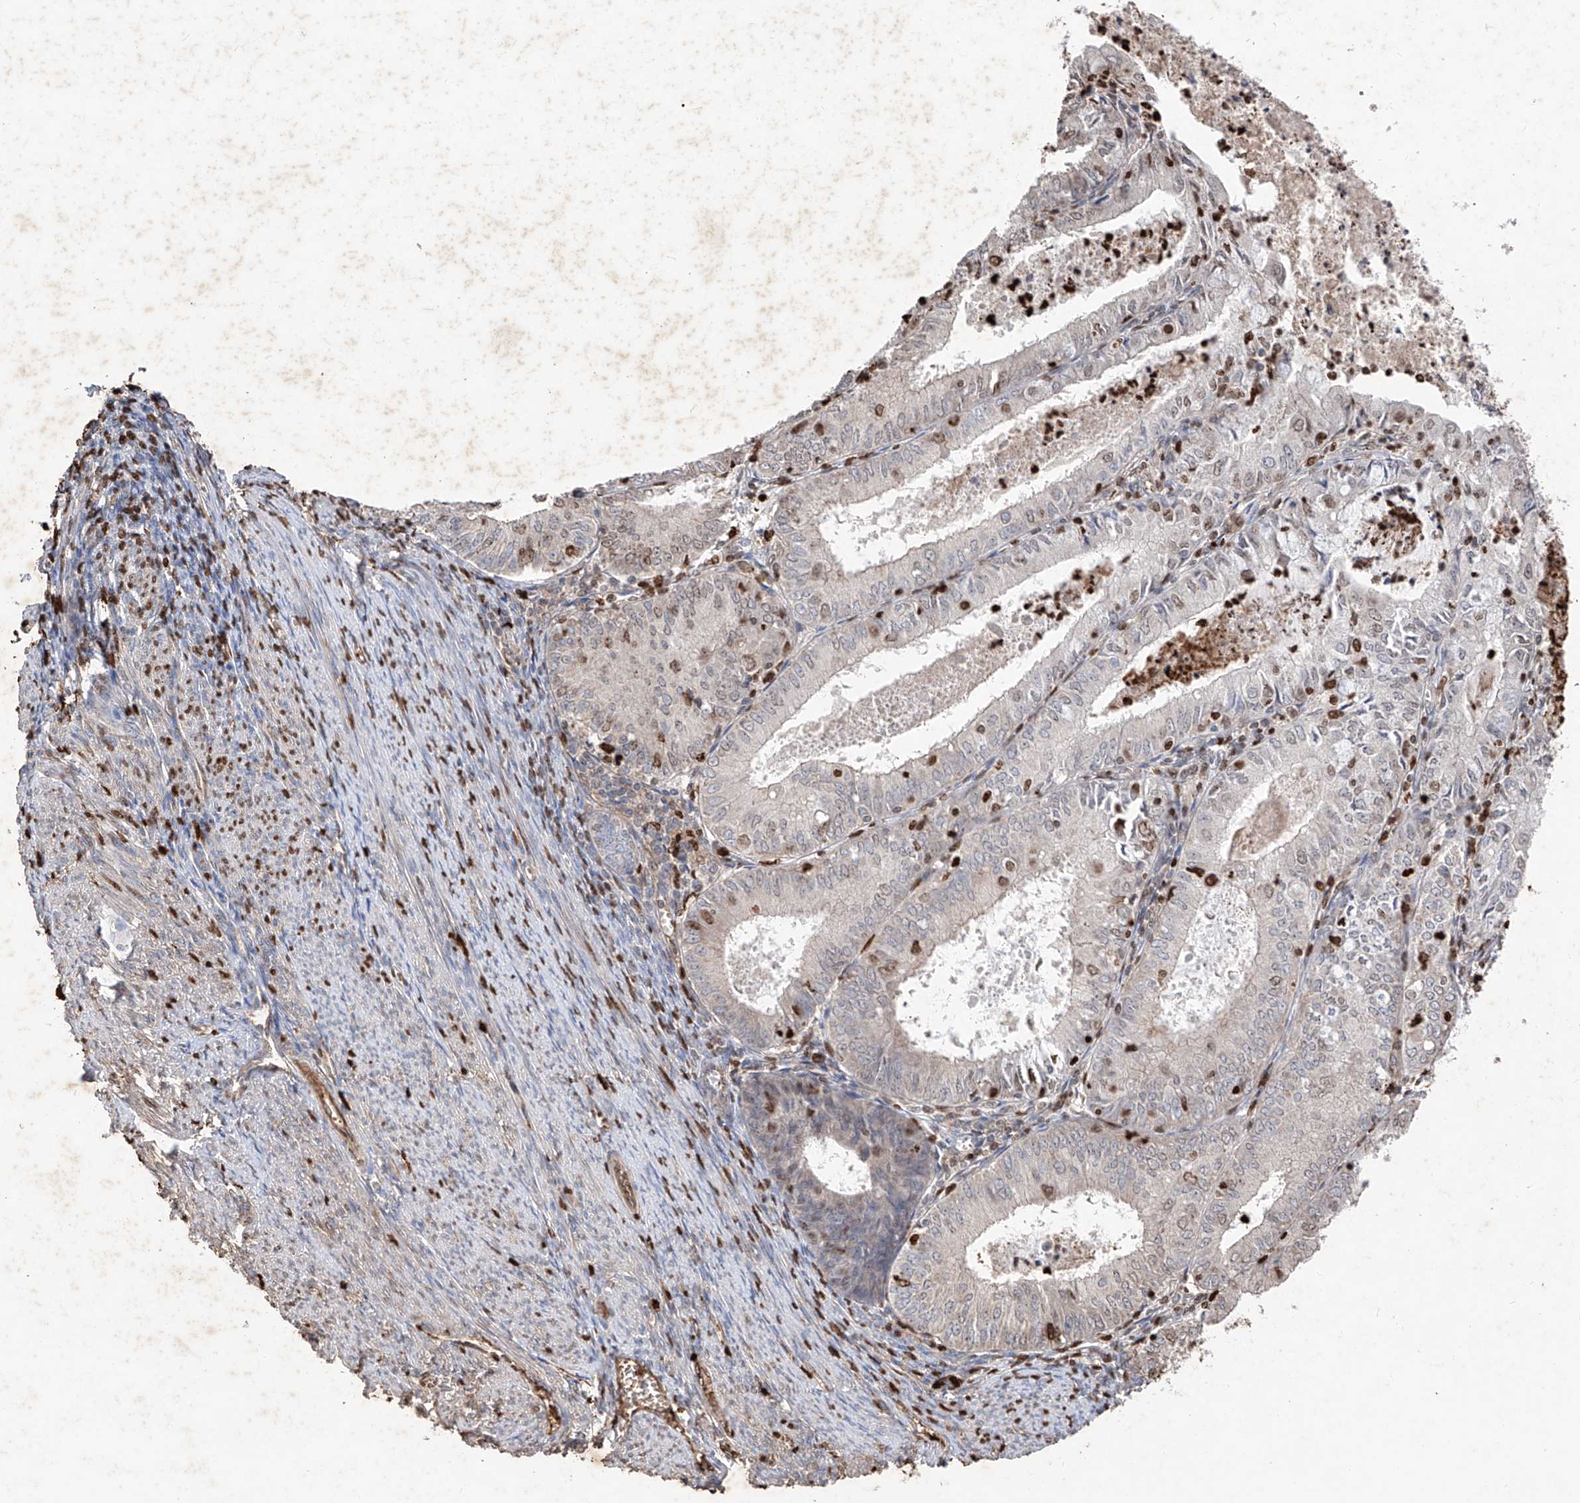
{"staining": {"intensity": "moderate", "quantity": "25%-75%", "location": "nuclear"}, "tissue": "endometrial cancer", "cell_type": "Tumor cells", "image_type": "cancer", "snomed": [{"axis": "morphology", "description": "Adenocarcinoma, NOS"}, {"axis": "topography", "description": "Endometrium"}], "caption": "Tumor cells show medium levels of moderate nuclear positivity in approximately 25%-75% of cells in human endometrial adenocarcinoma.", "gene": "EDN1", "patient": {"sex": "female", "age": 57}}